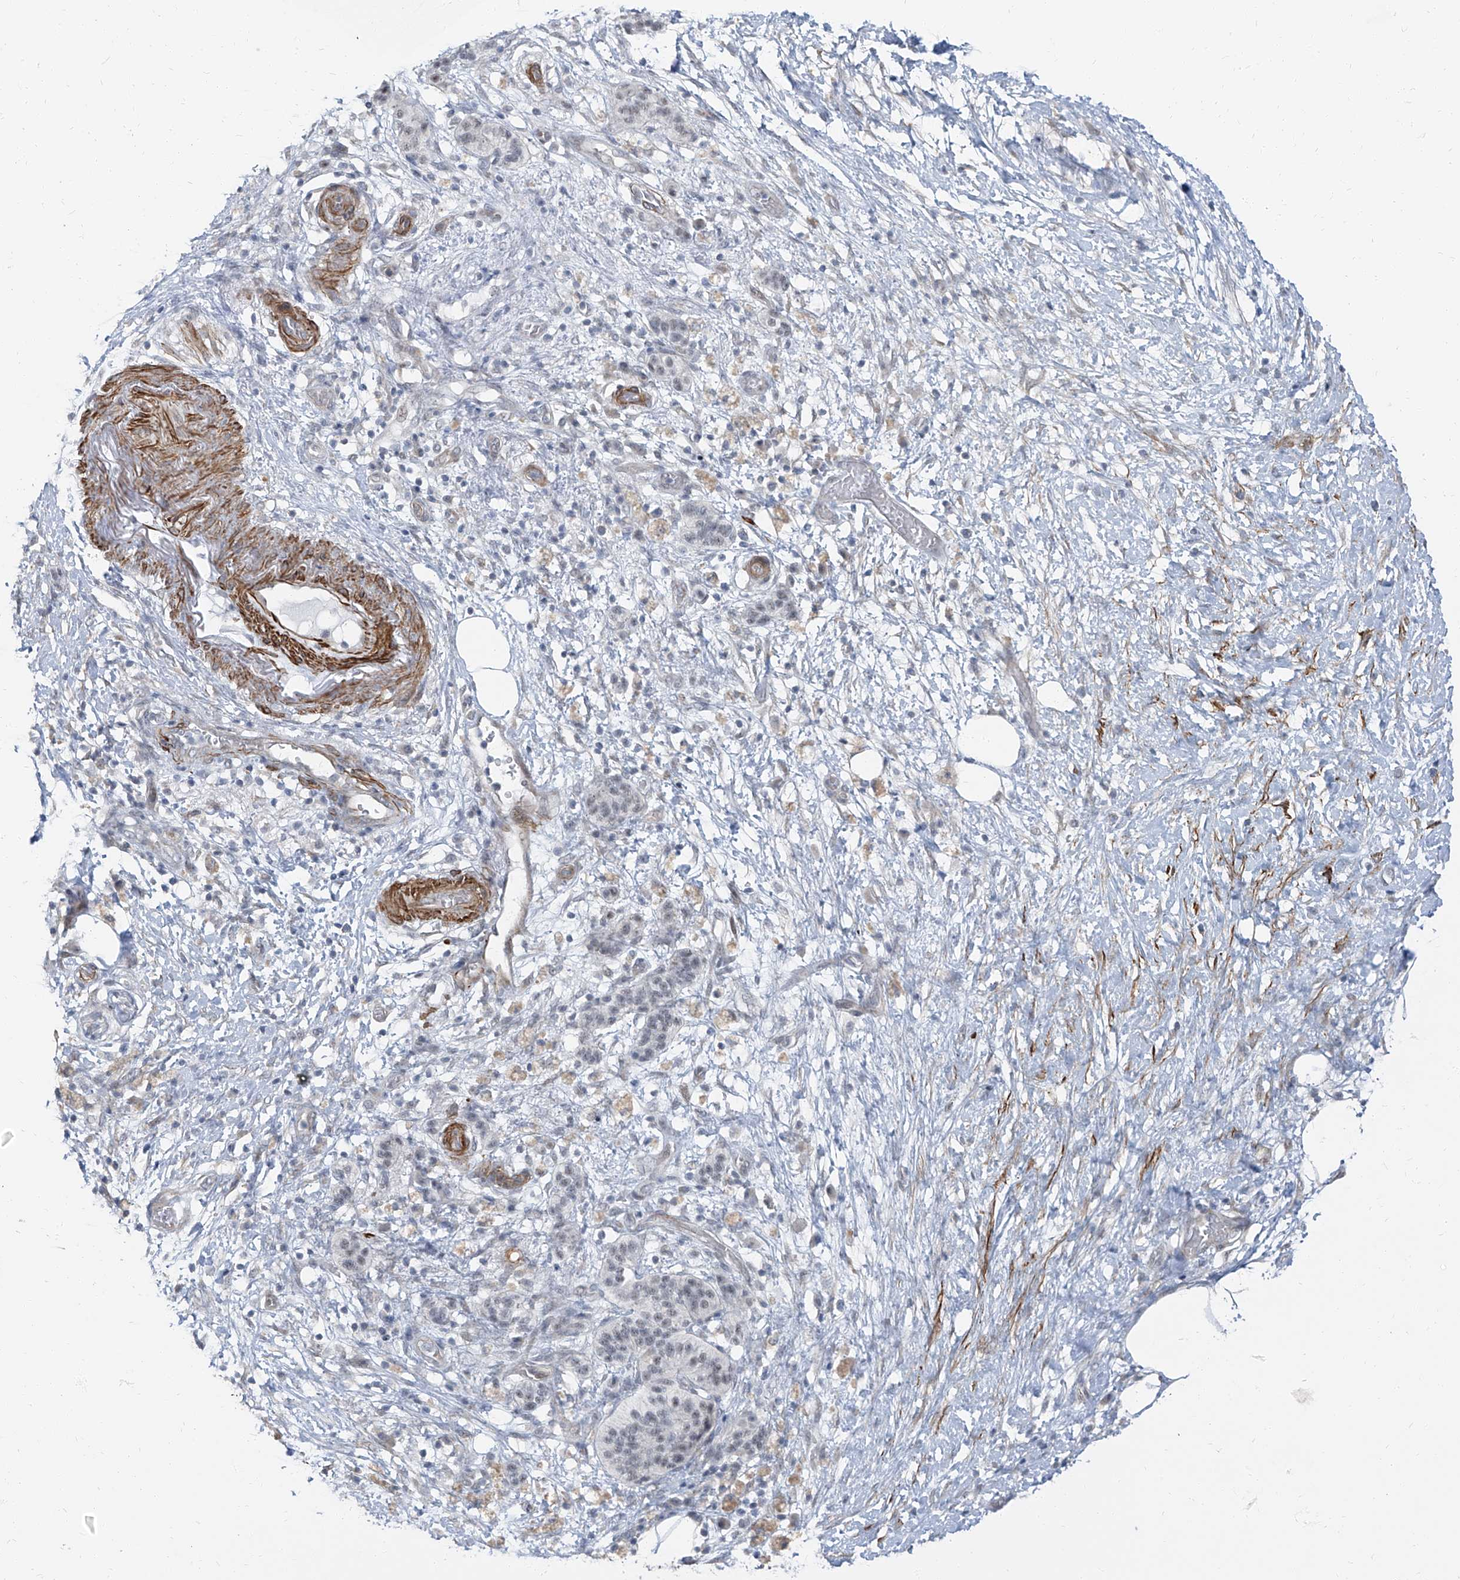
{"staining": {"intensity": "negative", "quantity": "none", "location": "none"}, "tissue": "pancreatic cancer", "cell_type": "Tumor cells", "image_type": "cancer", "snomed": [{"axis": "morphology", "description": "Adenocarcinoma, NOS"}, {"axis": "topography", "description": "Pancreas"}], "caption": "The image demonstrates no significant positivity in tumor cells of pancreatic adenocarcinoma.", "gene": "TXLNB", "patient": {"sex": "female", "age": 78}}